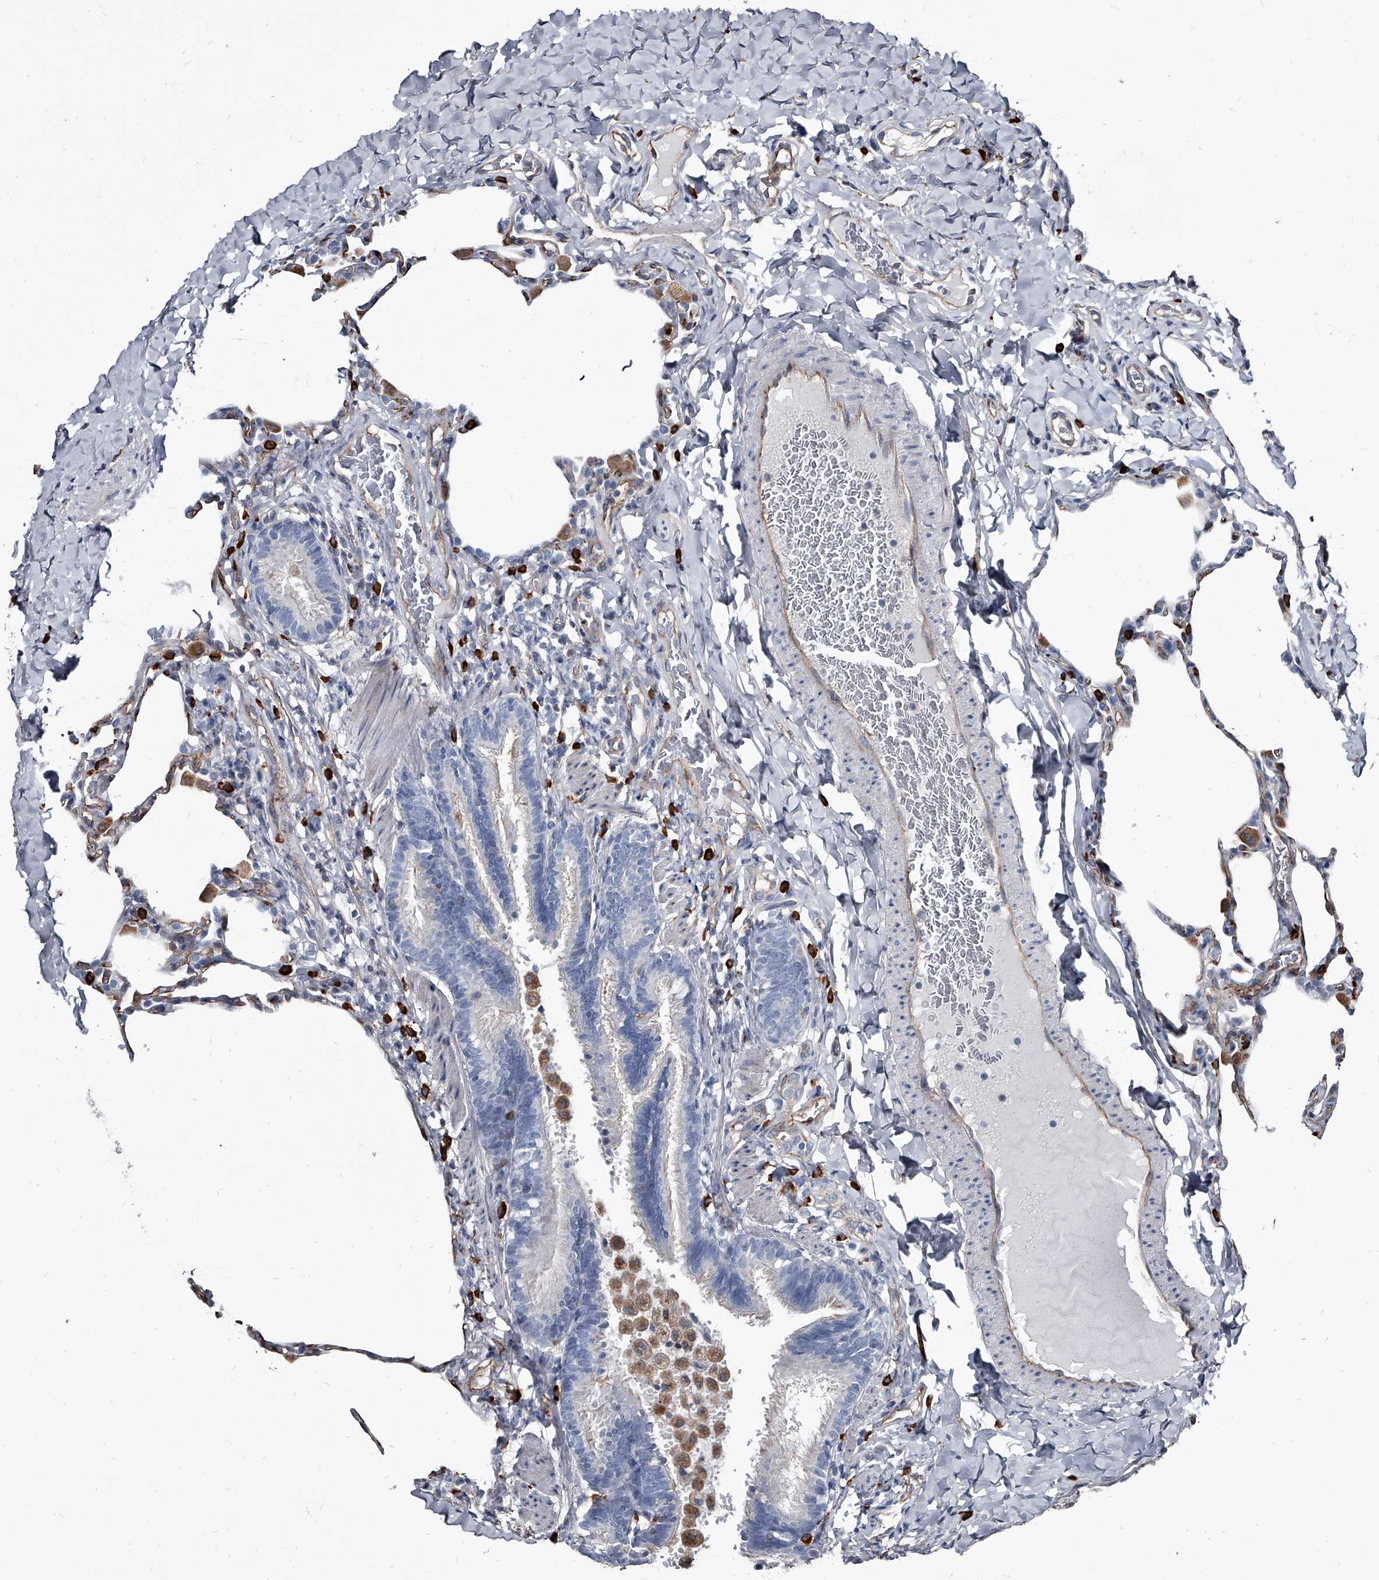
{"staining": {"intensity": "negative", "quantity": "none", "location": "none"}, "tissue": "lung", "cell_type": "Alveolar cells", "image_type": "normal", "snomed": [{"axis": "morphology", "description": "Normal tissue, NOS"}, {"axis": "topography", "description": "Lung"}], "caption": "This is an immunohistochemistry image of benign lung. There is no positivity in alveolar cells.", "gene": "PGLYRP3", "patient": {"sex": "male", "age": 20}}